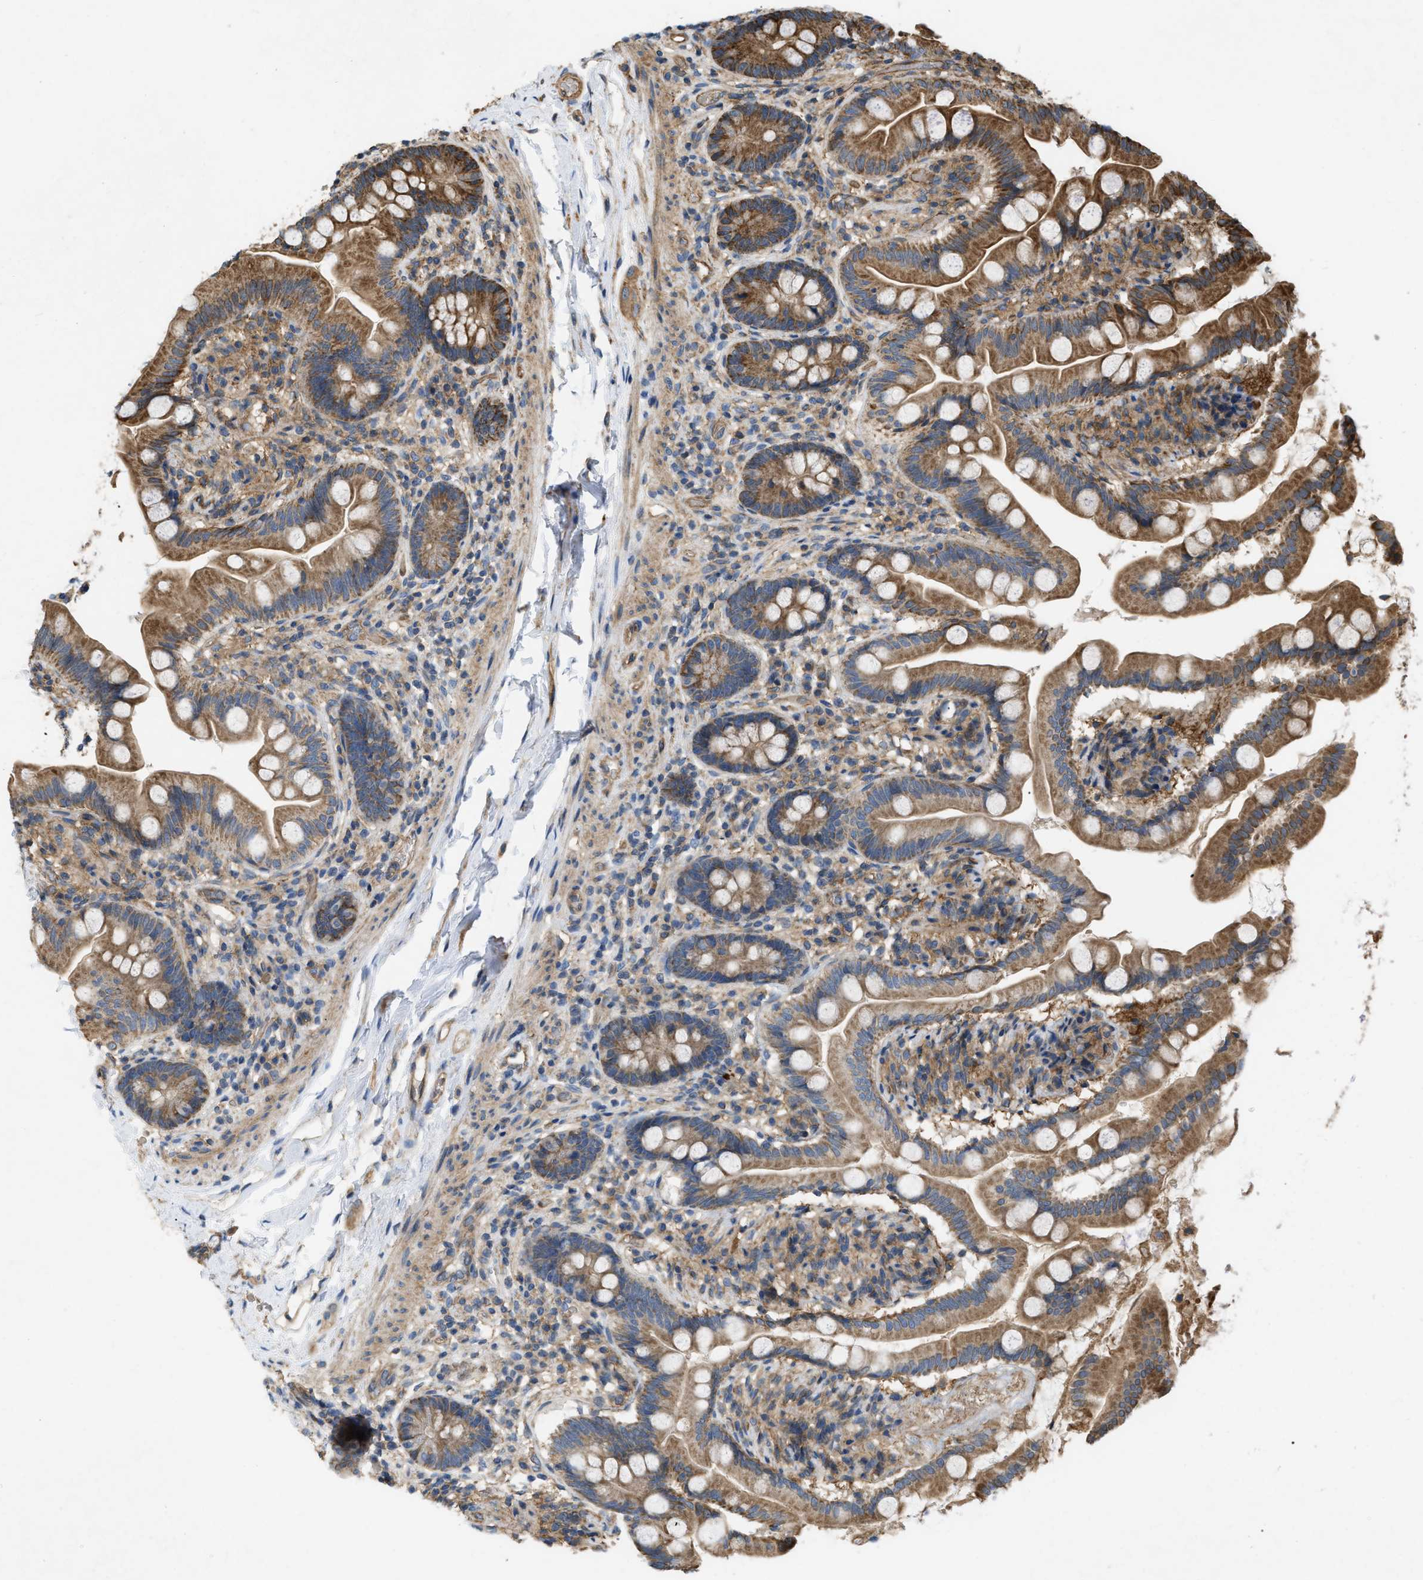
{"staining": {"intensity": "moderate", "quantity": ">75%", "location": "cytoplasmic/membranous"}, "tissue": "small intestine", "cell_type": "Glandular cells", "image_type": "normal", "snomed": [{"axis": "morphology", "description": "Normal tissue, NOS"}, {"axis": "topography", "description": "Small intestine"}], "caption": "A medium amount of moderate cytoplasmic/membranous expression is appreciated in about >75% of glandular cells in benign small intestine. The staining was performed using DAB to visualize the protein expression in brown, while the nuclei were stained in blue with hematoxylin (Magnification: 20x).", "gene": "GNB4", "patient": {"sex": "female", "age": 56}}